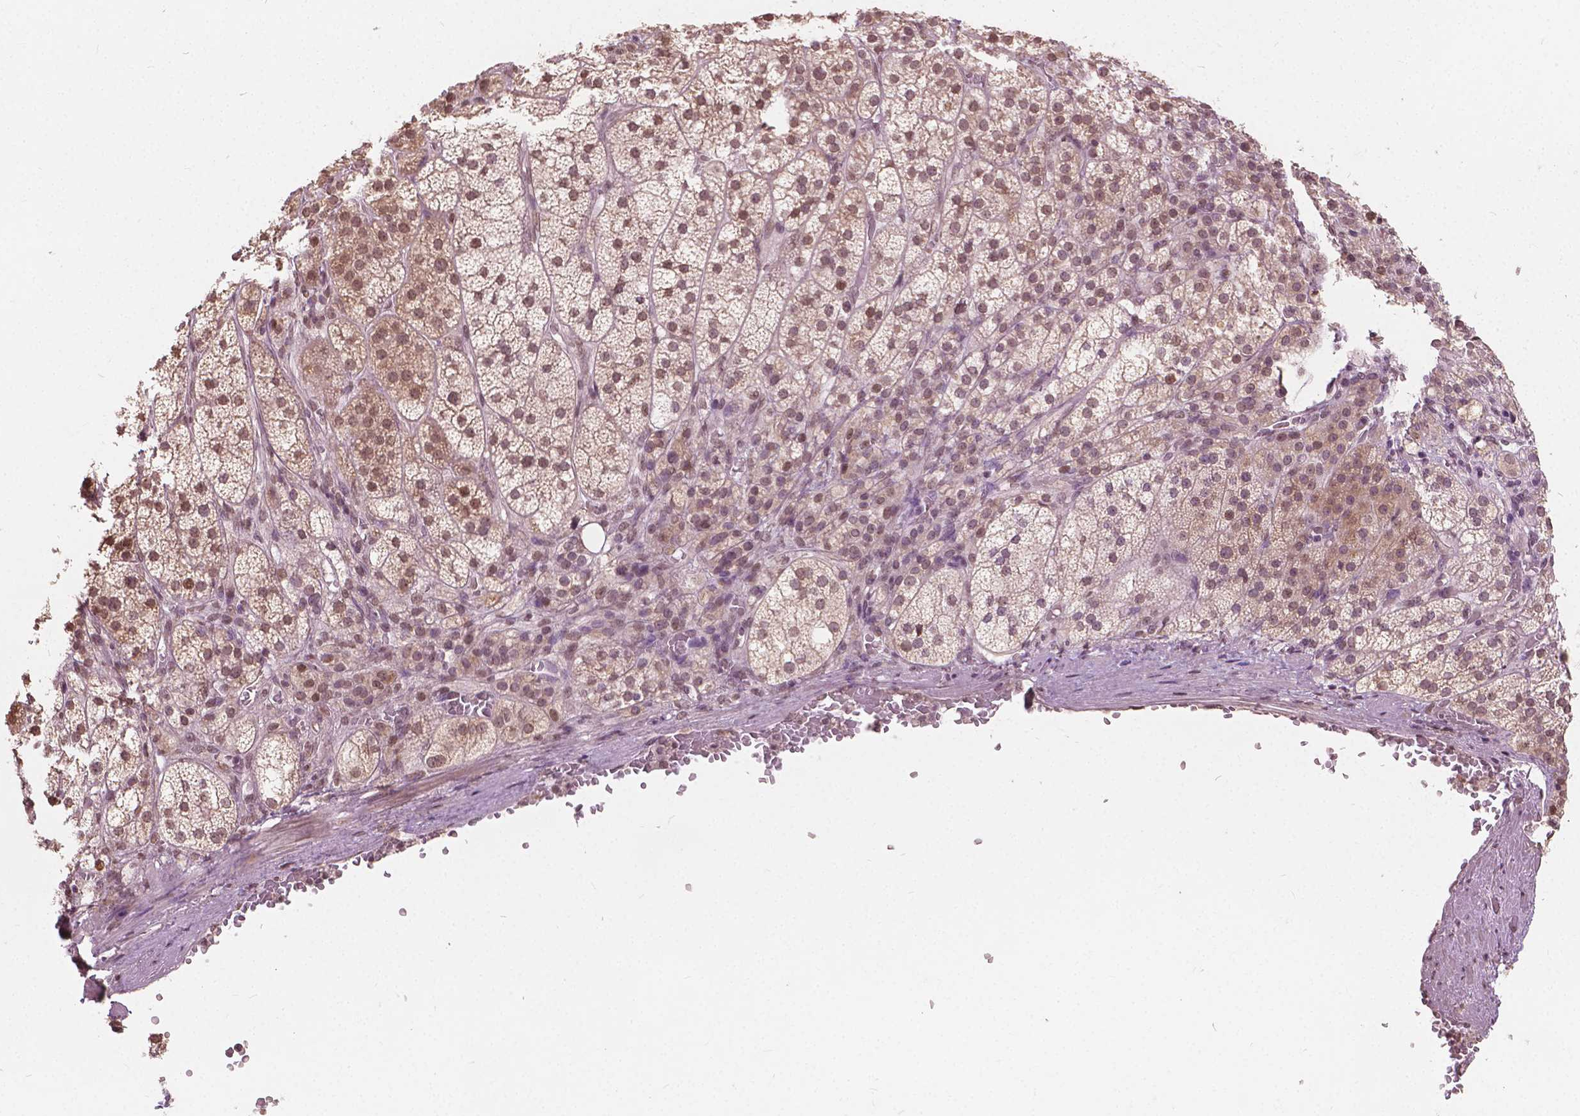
{"staining": {"intensity": "moderate", "quantity": ">75%", "location": "cytoplasmic/membranous,nuclear"}, "tissue": "adrenal gland", "cell_type": "Glandular cells", "image_type": "normal", "snomed": [{"axis": "morphology", "description": "Normal tissue, NOS"}, {"axis": "topography", "description": "Adrenal gland"}], "caption": "Adrenal gland stained with a brown dye reveals moderate cytoplasmic/membranous,nuclear positive positivity in about >75% of glandular cells.", "gene": "HOXA10", "patient": {"sex": "female", "age": 60}}